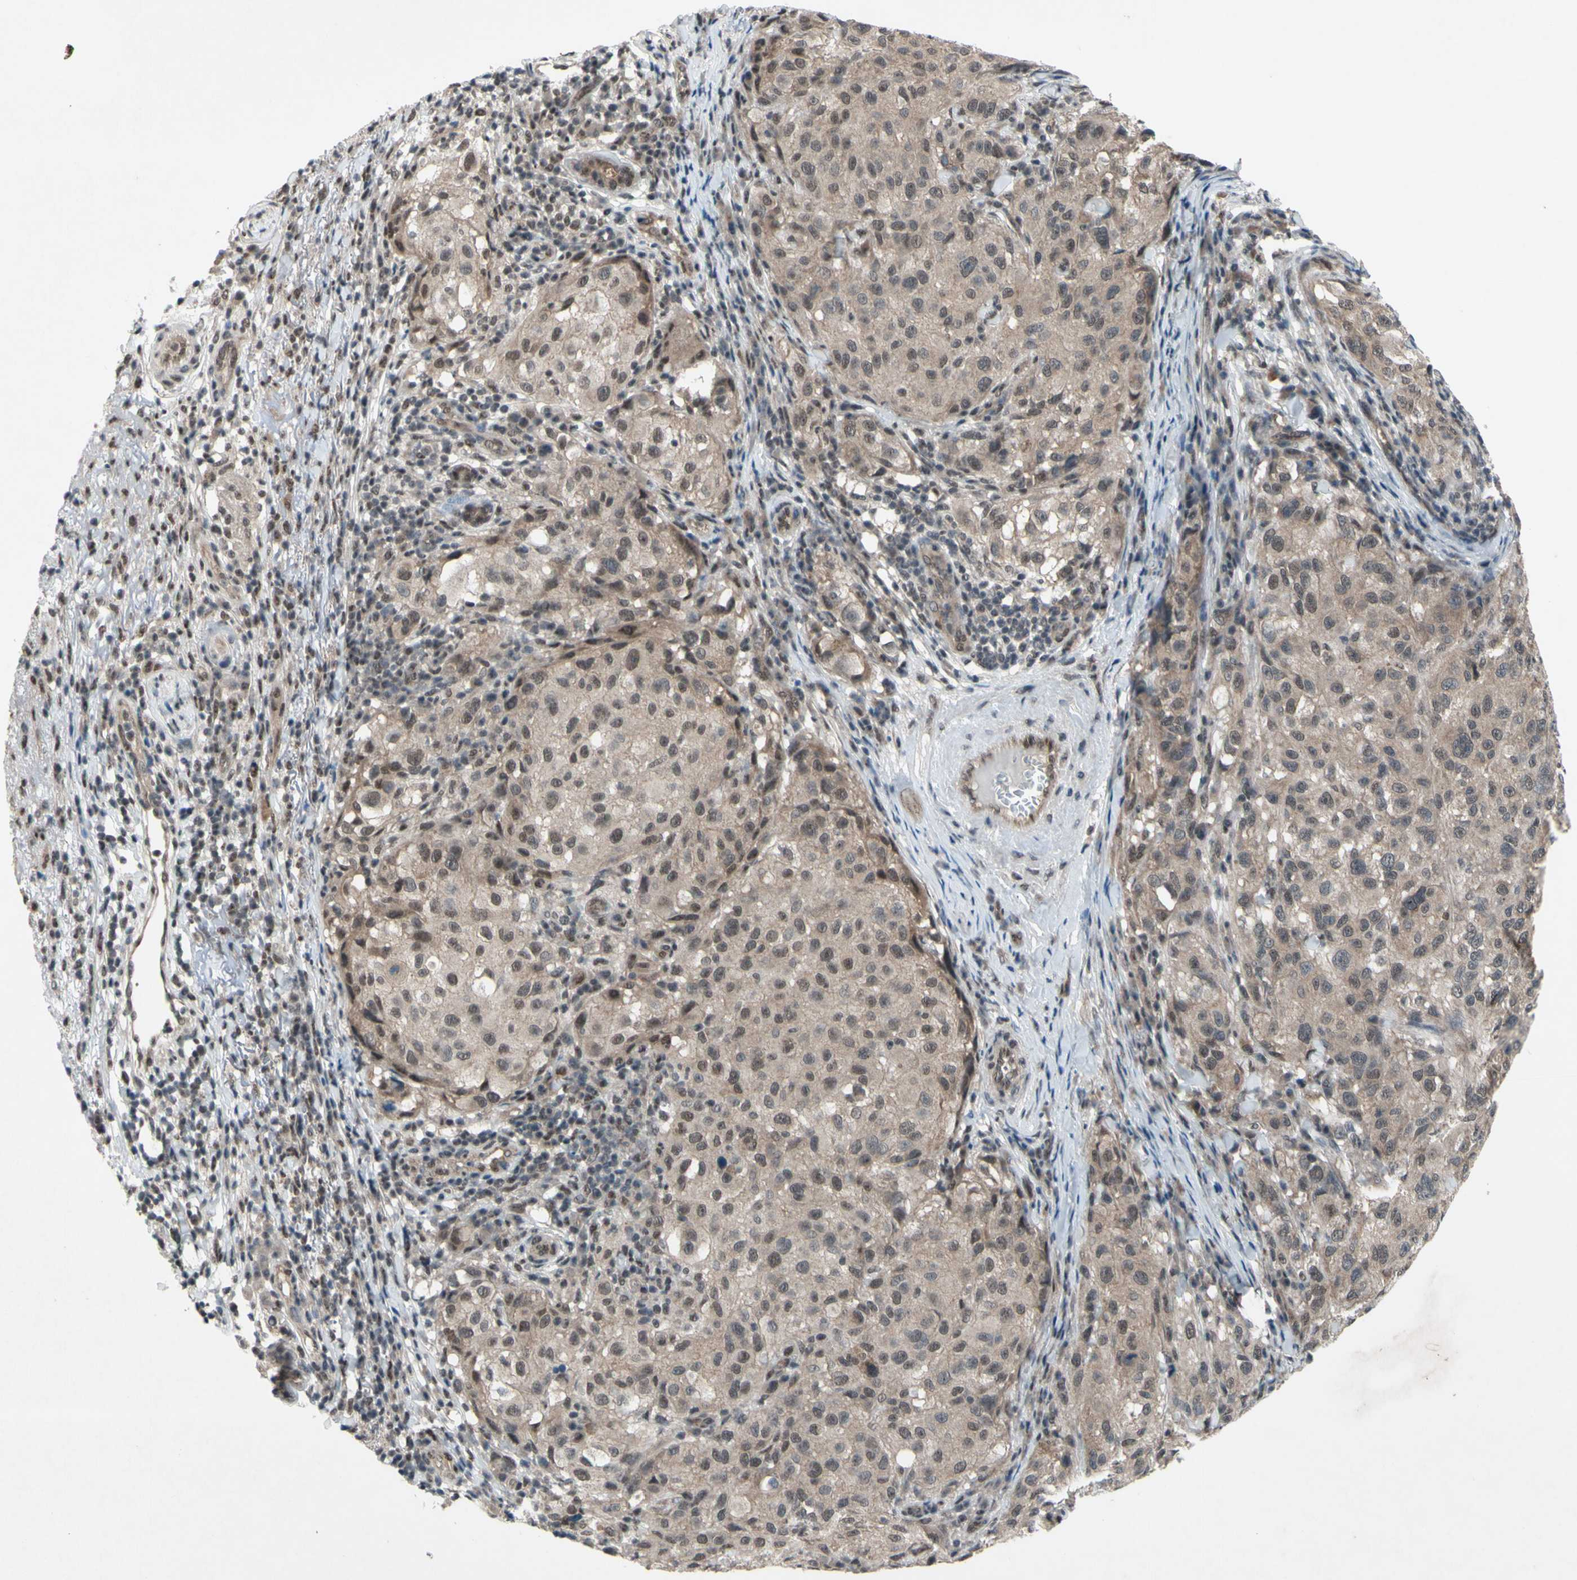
{"staining": {"intensity": "weak", "quantity": ">75%", "location": "cytoplasmic/membranous,nuclear"}, "tissue": "melanoma", "cell_type": "Tumor cells", "image_type": "cancer", "snomed": [{"axis": "morphology", "description": "Necrosis, NOS"}, {"axis": "morphology", "description": "Malignant melanoma, NOS"}, {"axis": "topography", "description": "Skin"}], "caption": "The image displays staining of melanoma, revealing weak cytoplasmic/membranous and nuclear protein positivity (brown color) within tumor cells.", "gene": "TRDMT1", "patient": {"sex": "female", "age": 87}}